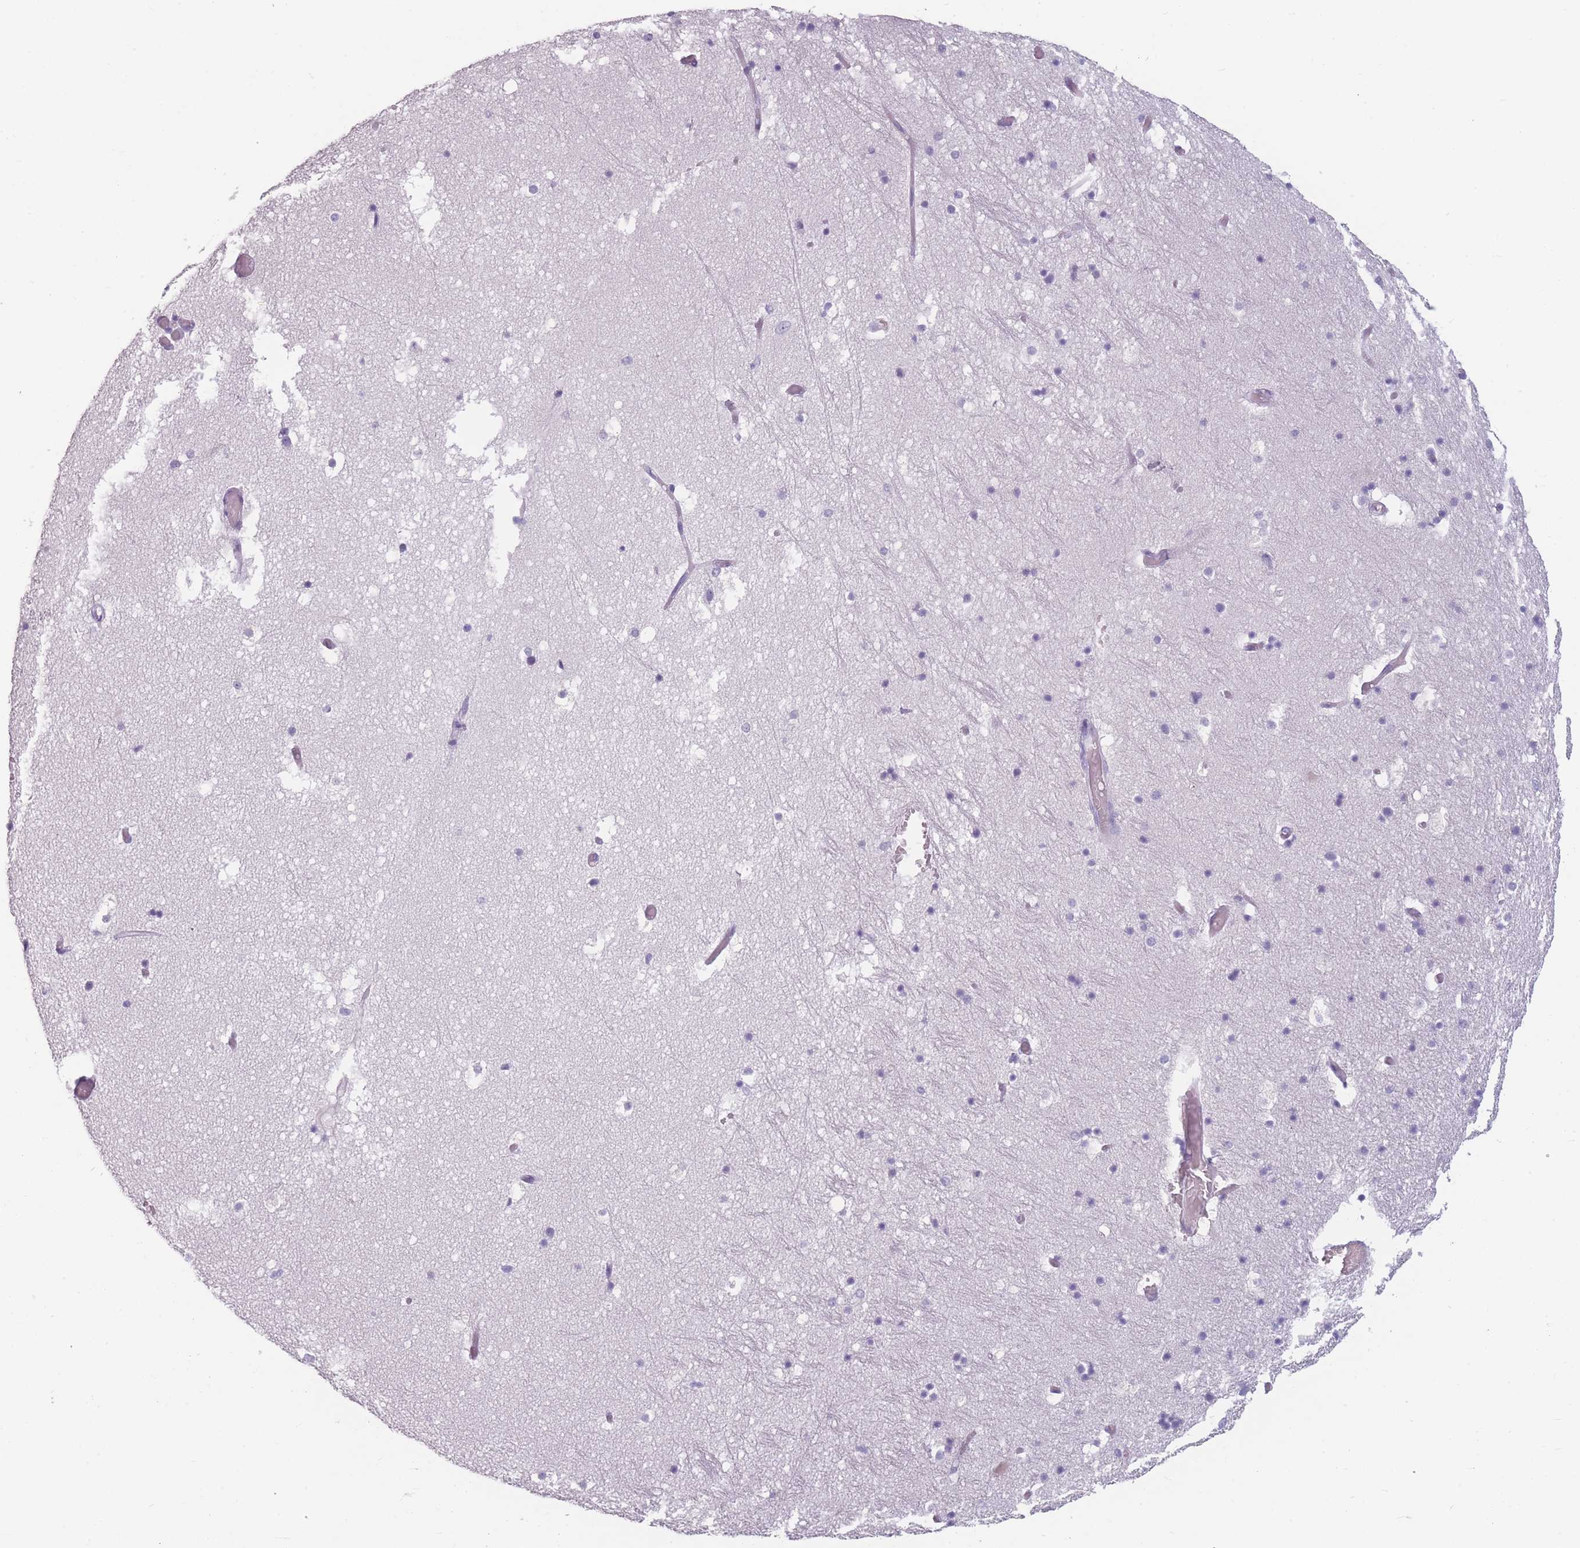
{"staining": {"intensity": "negative", "quantity": "none", "location": "none"}, "tissue": "hippocampus", "cell_type": "Glial cells", "image_type": "normal", "snomed": [{"axis": "morphology", "description": "Normal tissue, NOS"}, {"axis": "topography", "description": "Hippocampus"}], "caption": "Immunohistochemical staining of benign human hippocampus reveals no significant positivity in glial cells. (DAB immunohistochemistry visualized using brightfield microscopy, high magnification).", "gene": "CCNO", "patient": {"sex": "female", "age": 52}}